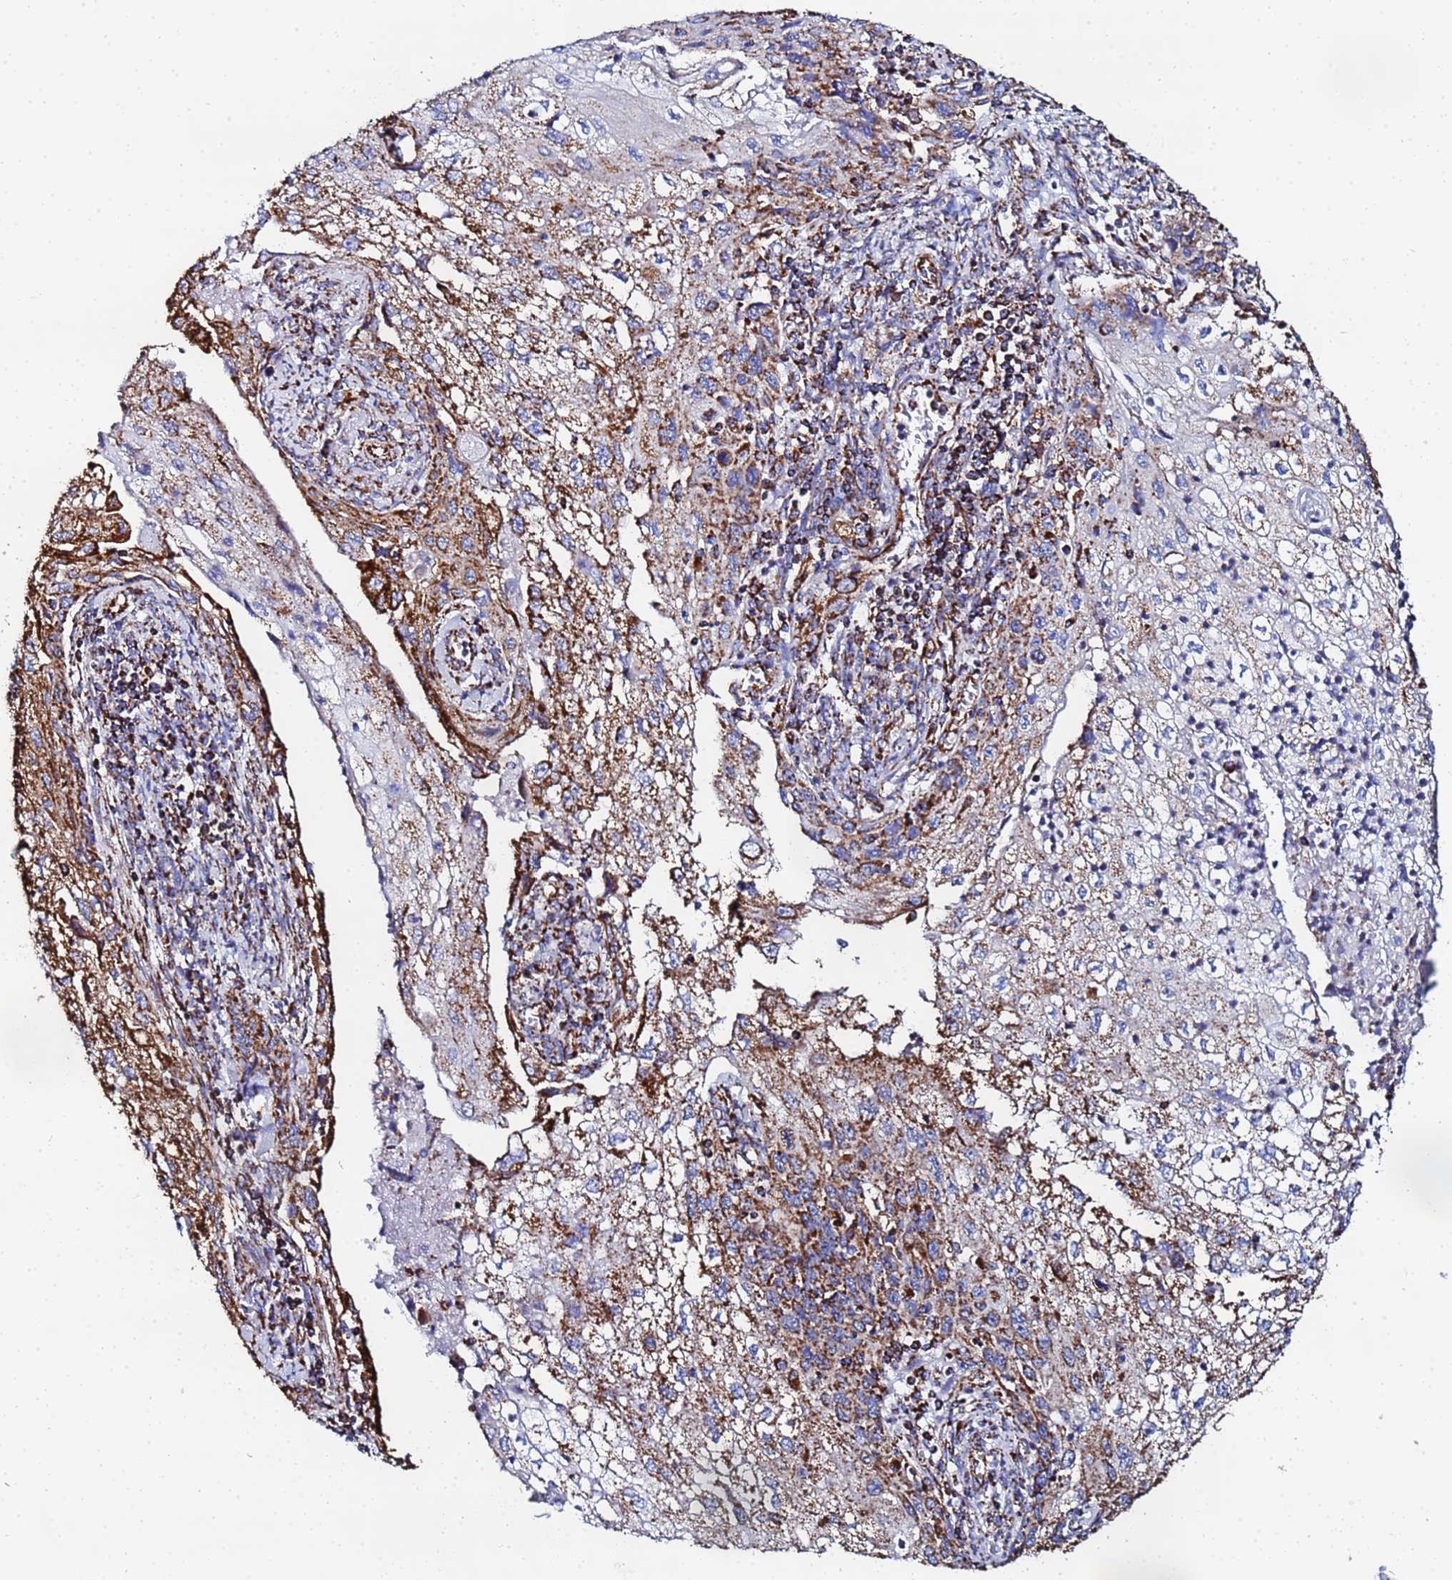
{"staining": {"intensity": "strong", "quantity": ">75%", "location": "cytoplasmic/membranous"}, "tissue": "cervical cancer", "cell_type": "Tumor cells", "image_type": "cancer", "snomed": [{"axis": "morphology", "description": "Squamous cell carcinoma, NOS"}, {"axis": "topography", "description": "Cervix"}], "caption": "Cervical squamous cell carcinoma stained for a protein (brown) displays strong cytoplasmic/membranous positive expression in about >75% of tumor cells.", "gene": "GLUD1", "patient": {"sex": "female", "age": 67}}